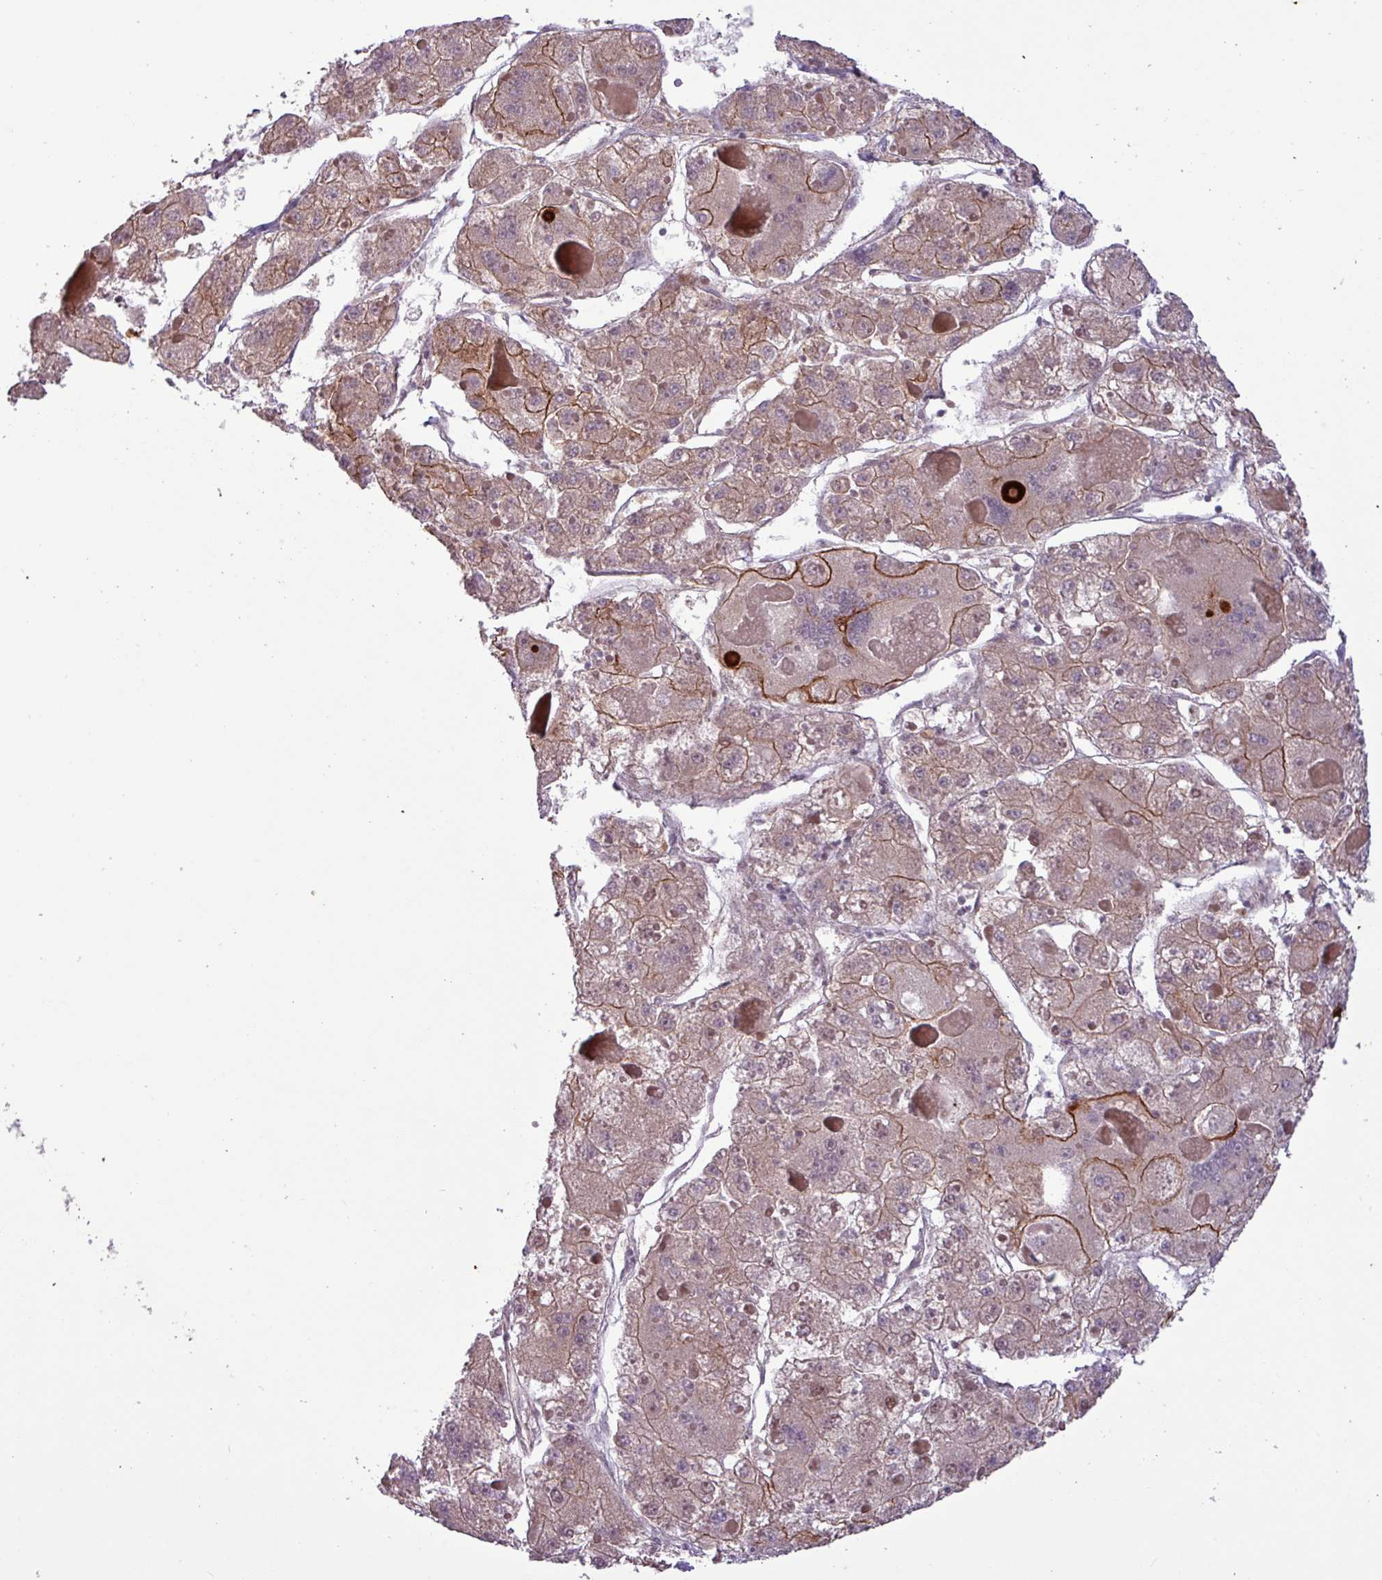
{"staining": {"intensity": "moderate", "quantity": "25%-75%", "location": "cytoplasmic/membranous"}, "tissue": "liver cancer", "cell_type": "Tumor cells", "image_type": "cancer", "snomed": [{"axis": "morphology", "description": "Carcinoma, Hepatocellular, NOS"}, {"axis": "topography", "description": "Liver"}], "caption": "Moderate cytoplasmic/membranous protein positivity is present in about 25%-75% of tumor cells in liver cancer.", "gene": "CNTRL", "patient": {"sex": "female", "age": 73}}